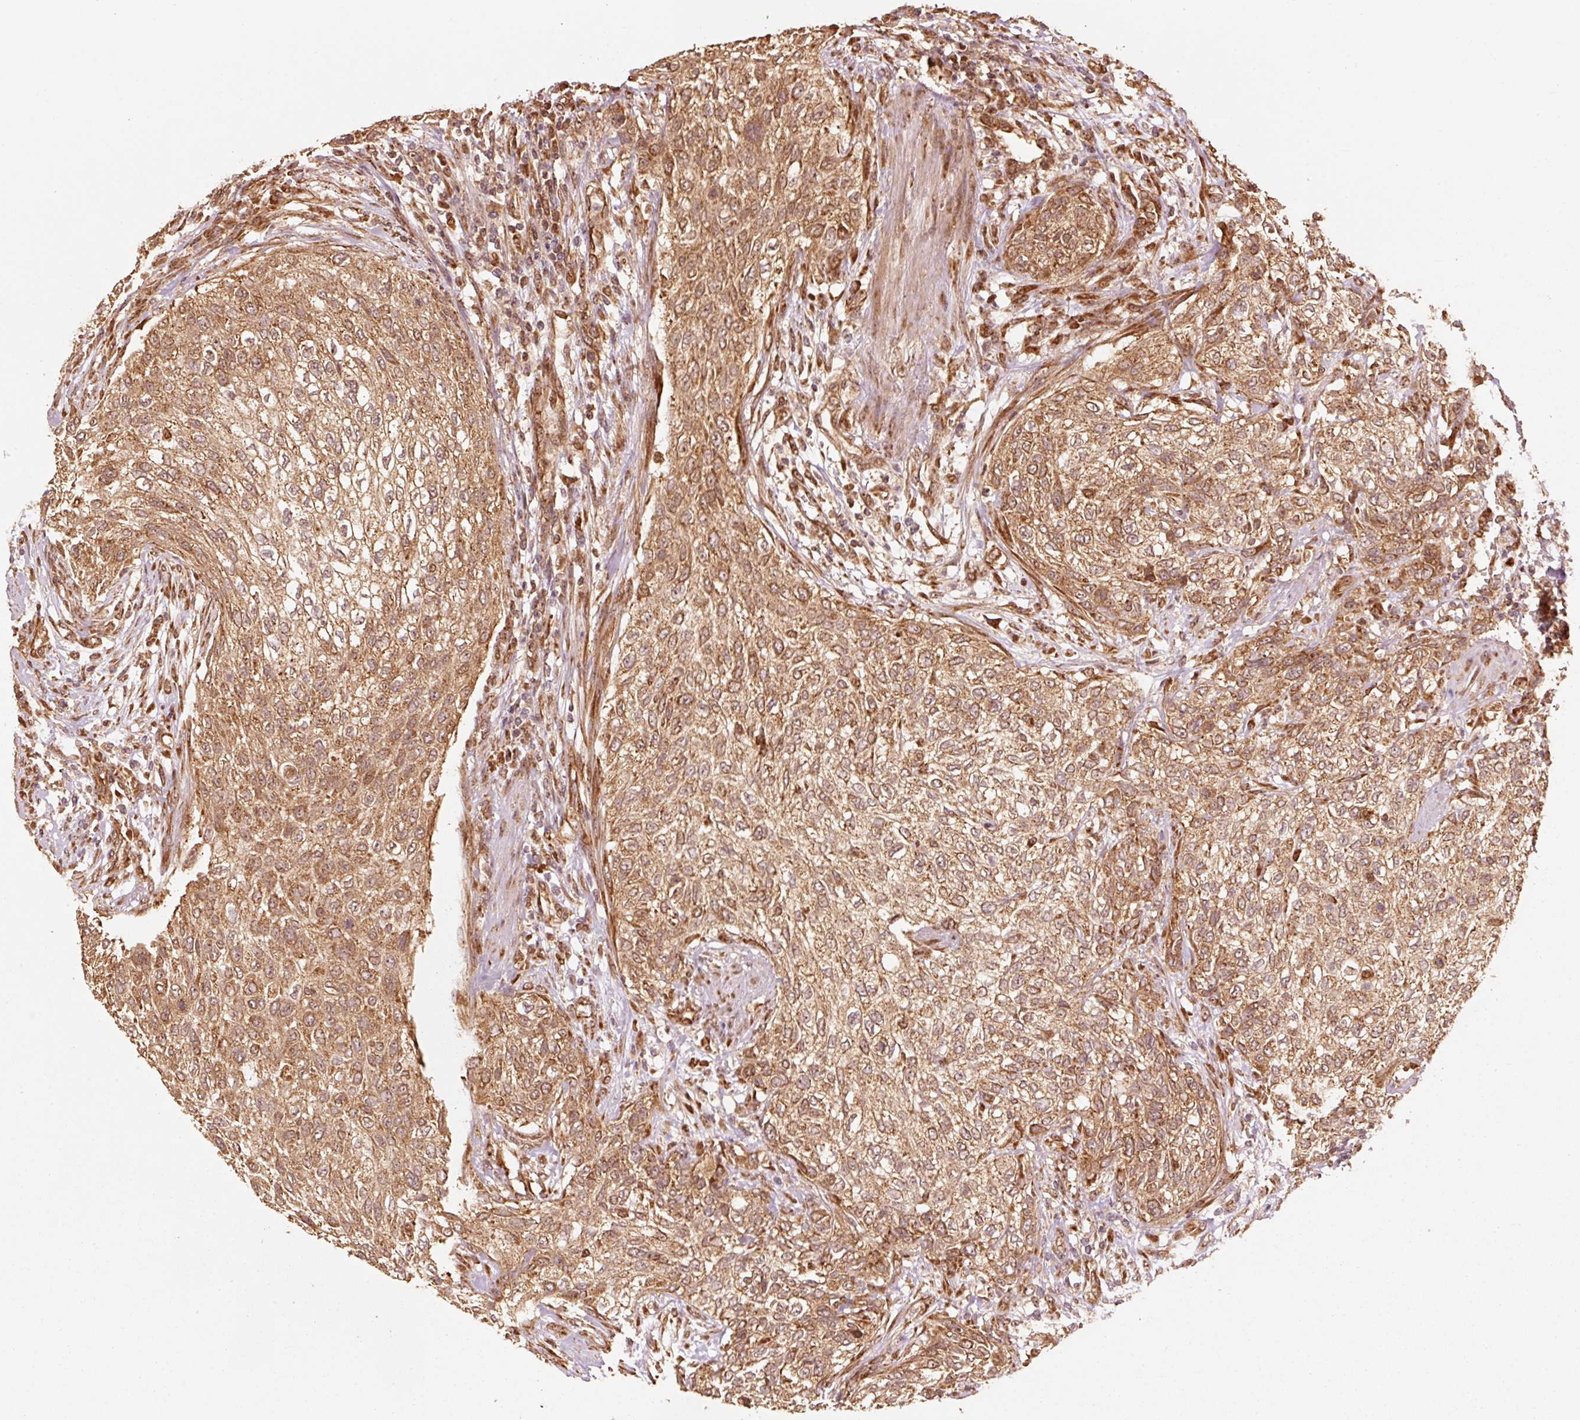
{"staining": {"intensity": "moderate", "quantity": ">75%", "location": "cytoplasmic/membranous"}, "tissue": "urothelial cancer", "cell_type": "Tumor cells", "image_type": "cancer", "snomed": [{"axis": "morphology", "description": "Urothelial carcinoma, High grade"}, {"axis": "topography", "description": "Urinary bladder"}], "caption": "High-grade urothelial carcinoma stained with a brown dye exhibits moderate cytoplasmic/membranous positive positivity in about >75% of tumor cells.", "gene": "MRPL16", "patient": {"sex": "male", "age": 35}}